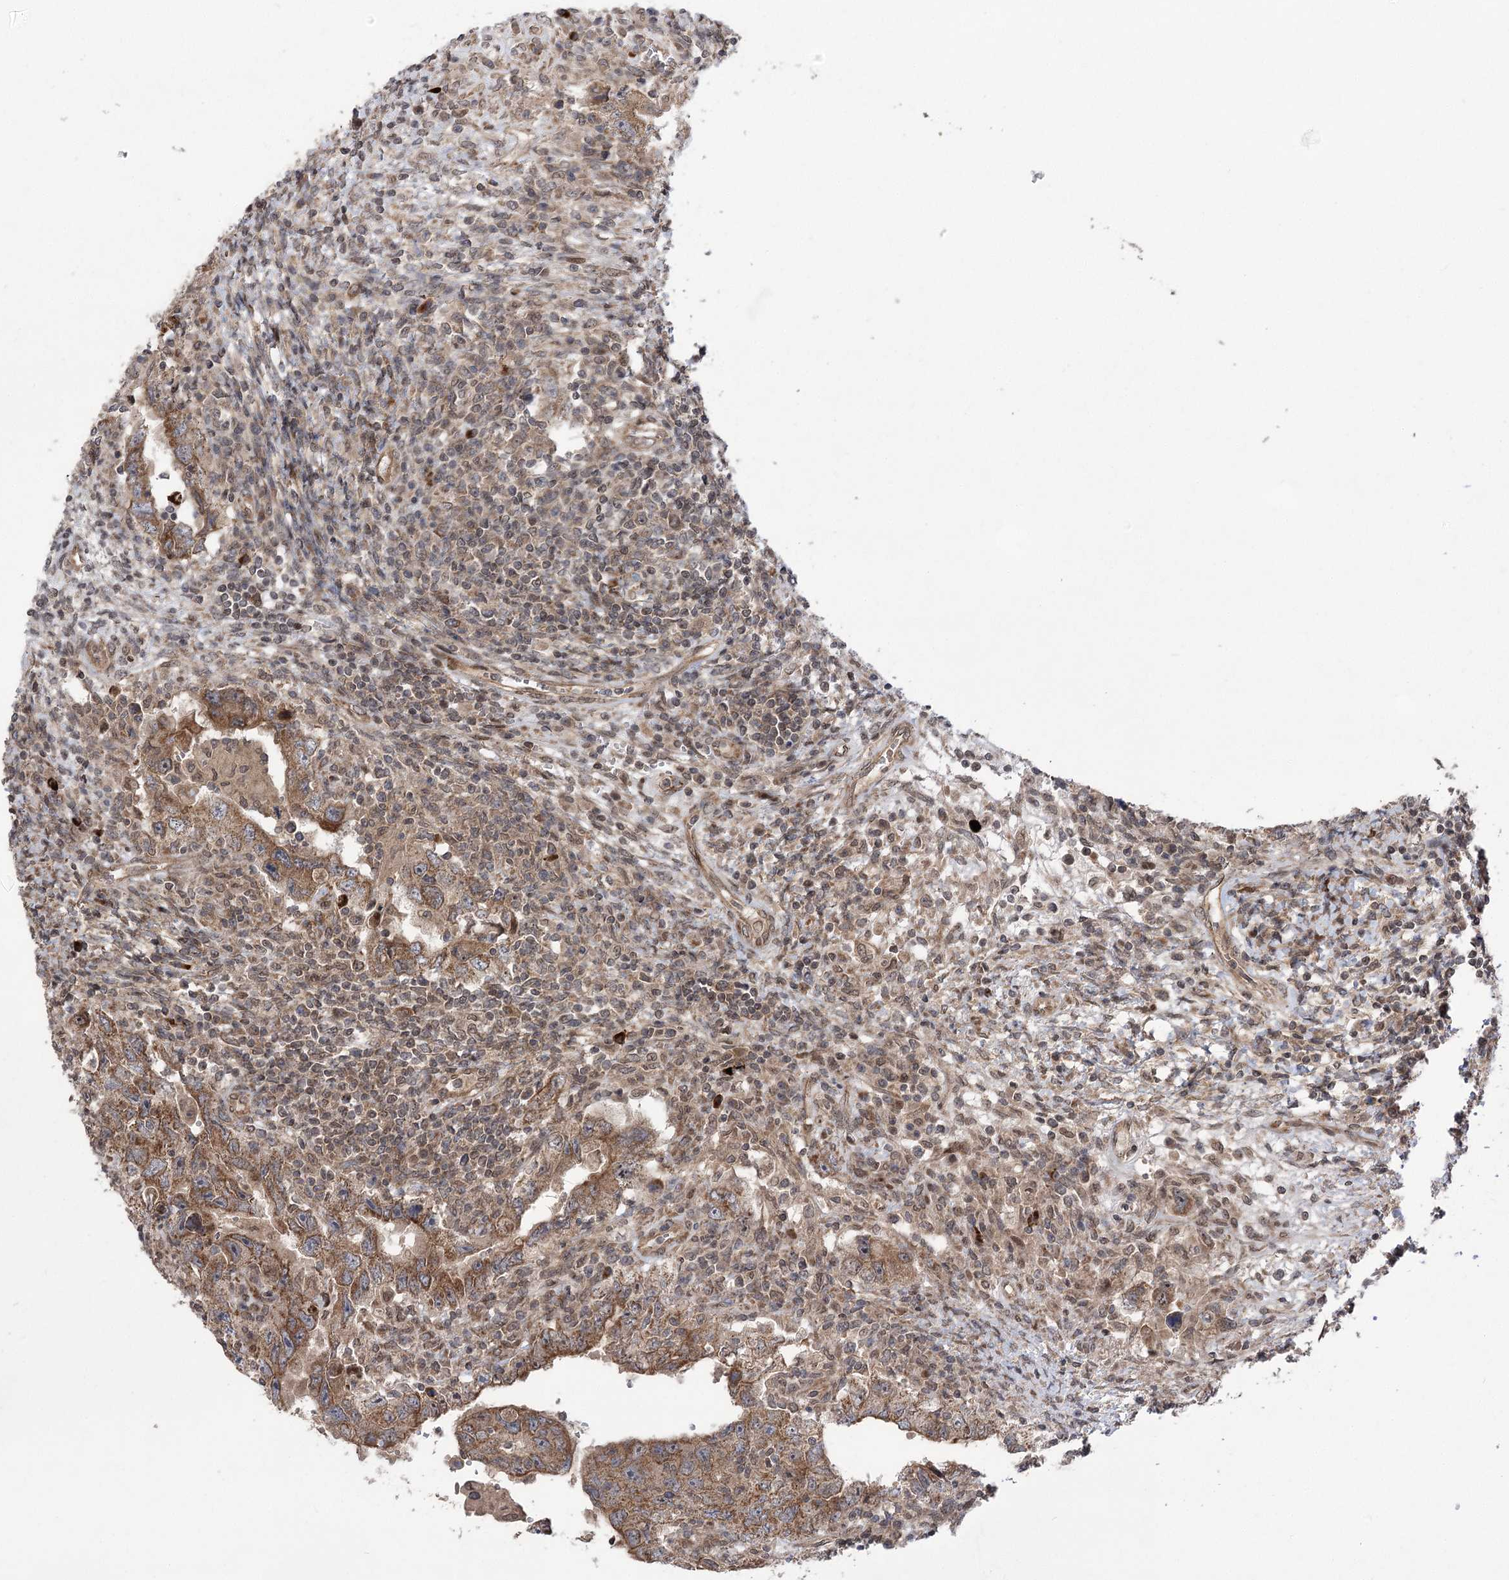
{"staining": {"intensity": "moderate", "quantity": ">75%", "location": "cytoplasmic/membranous"}, "tissue": "testis cancer", "cell_type": "Tumor cells", "image_type": "cancer", "snomed": [{"axis": "morphology", "description": "Carcinoma, Embryonal, NOS"}, {"axis": "topography", "description": "Testis"}], "caption": "Immunohistochemical staining of testis cancer shows moderate cytoplasmic/membranous protein expression in approximately >75% of tumor cells.", "gene": "TENM2", "patient": {"sex": "male", "age": 26}}